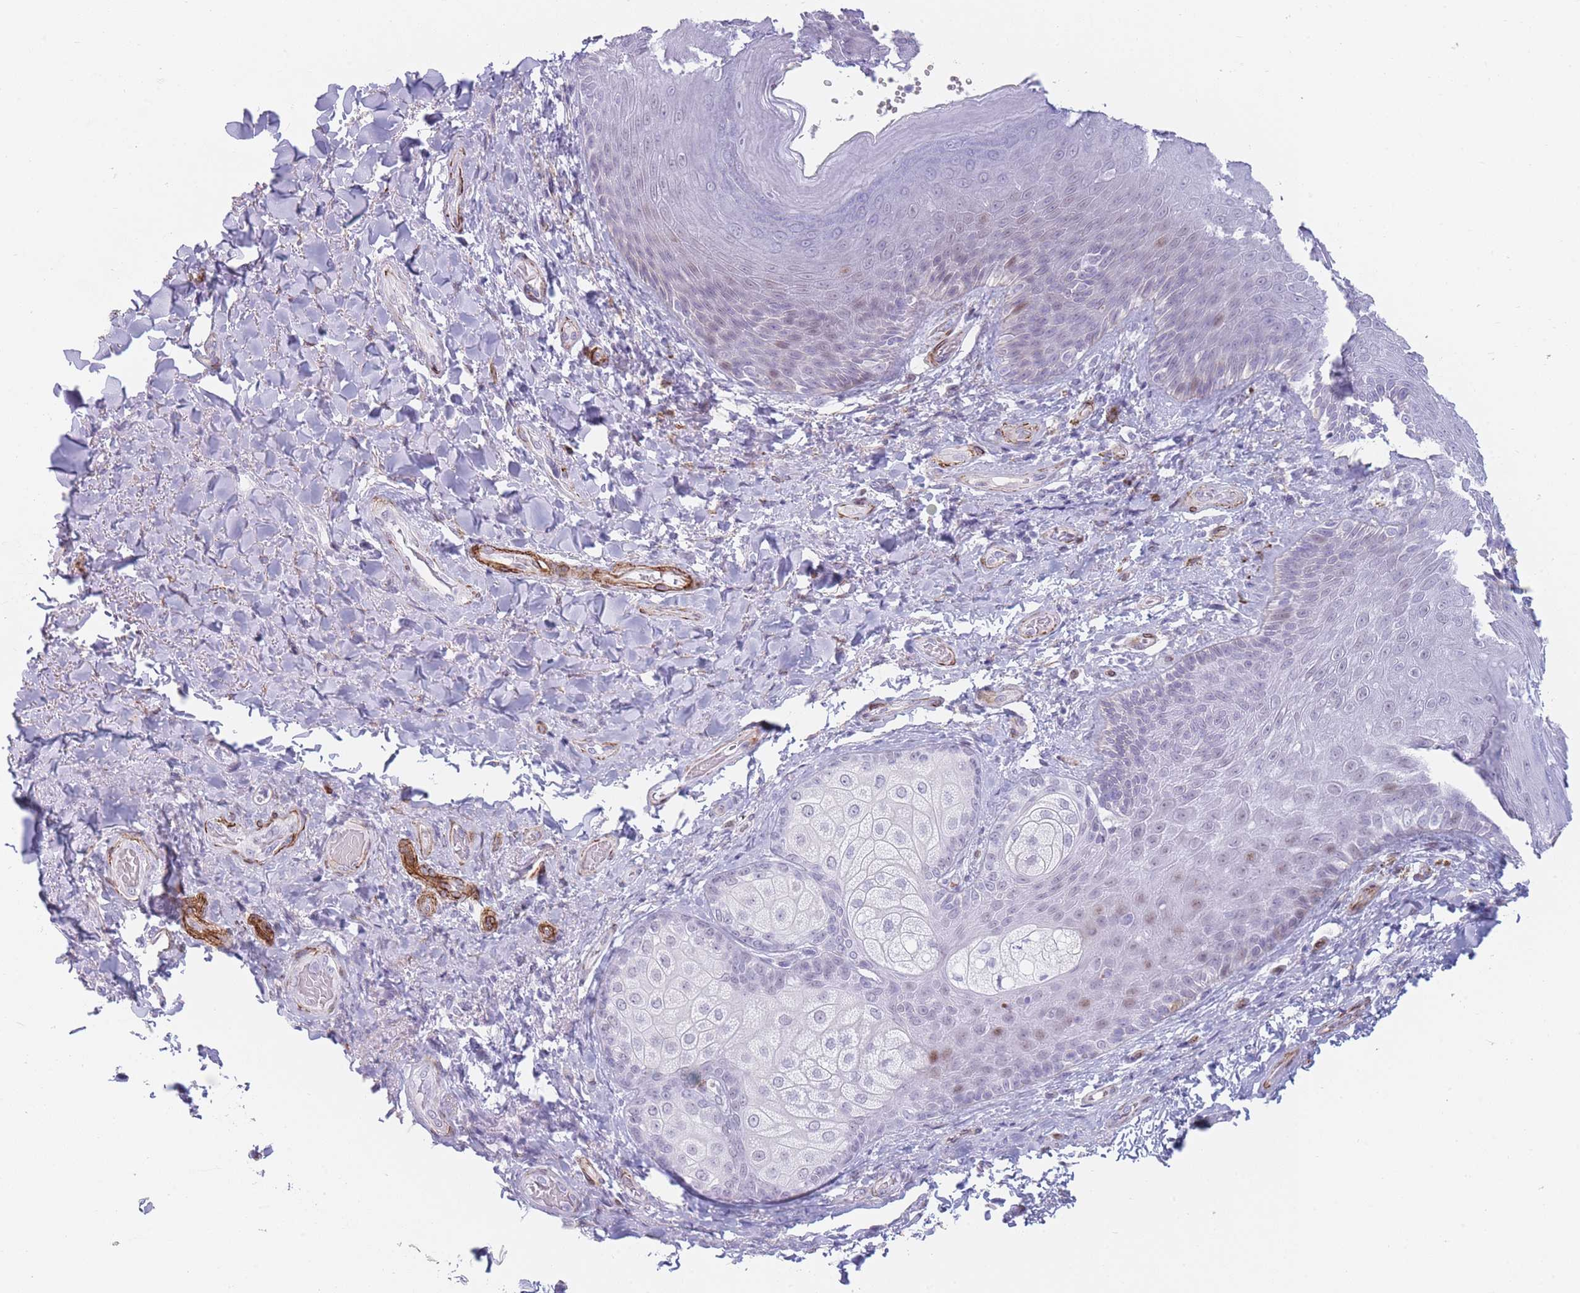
{"staining": {"intensity": "weak", "quantity": "<25%", "location": "nuclear"}, "tissue": "skin", "cell_type": "Epidermal cells", "image_type": "normal", "snomed": [{"axis": "morphology", "description": "Normal tissue, NOS"}, {"axis": "topography", "description": "Anal"}], "caption": "The photomicrograph reveals no staining of epidermal cells in unremarkable skin.", "gene": "IFNA10", "patient": {"sex": "female", "age": 89}}